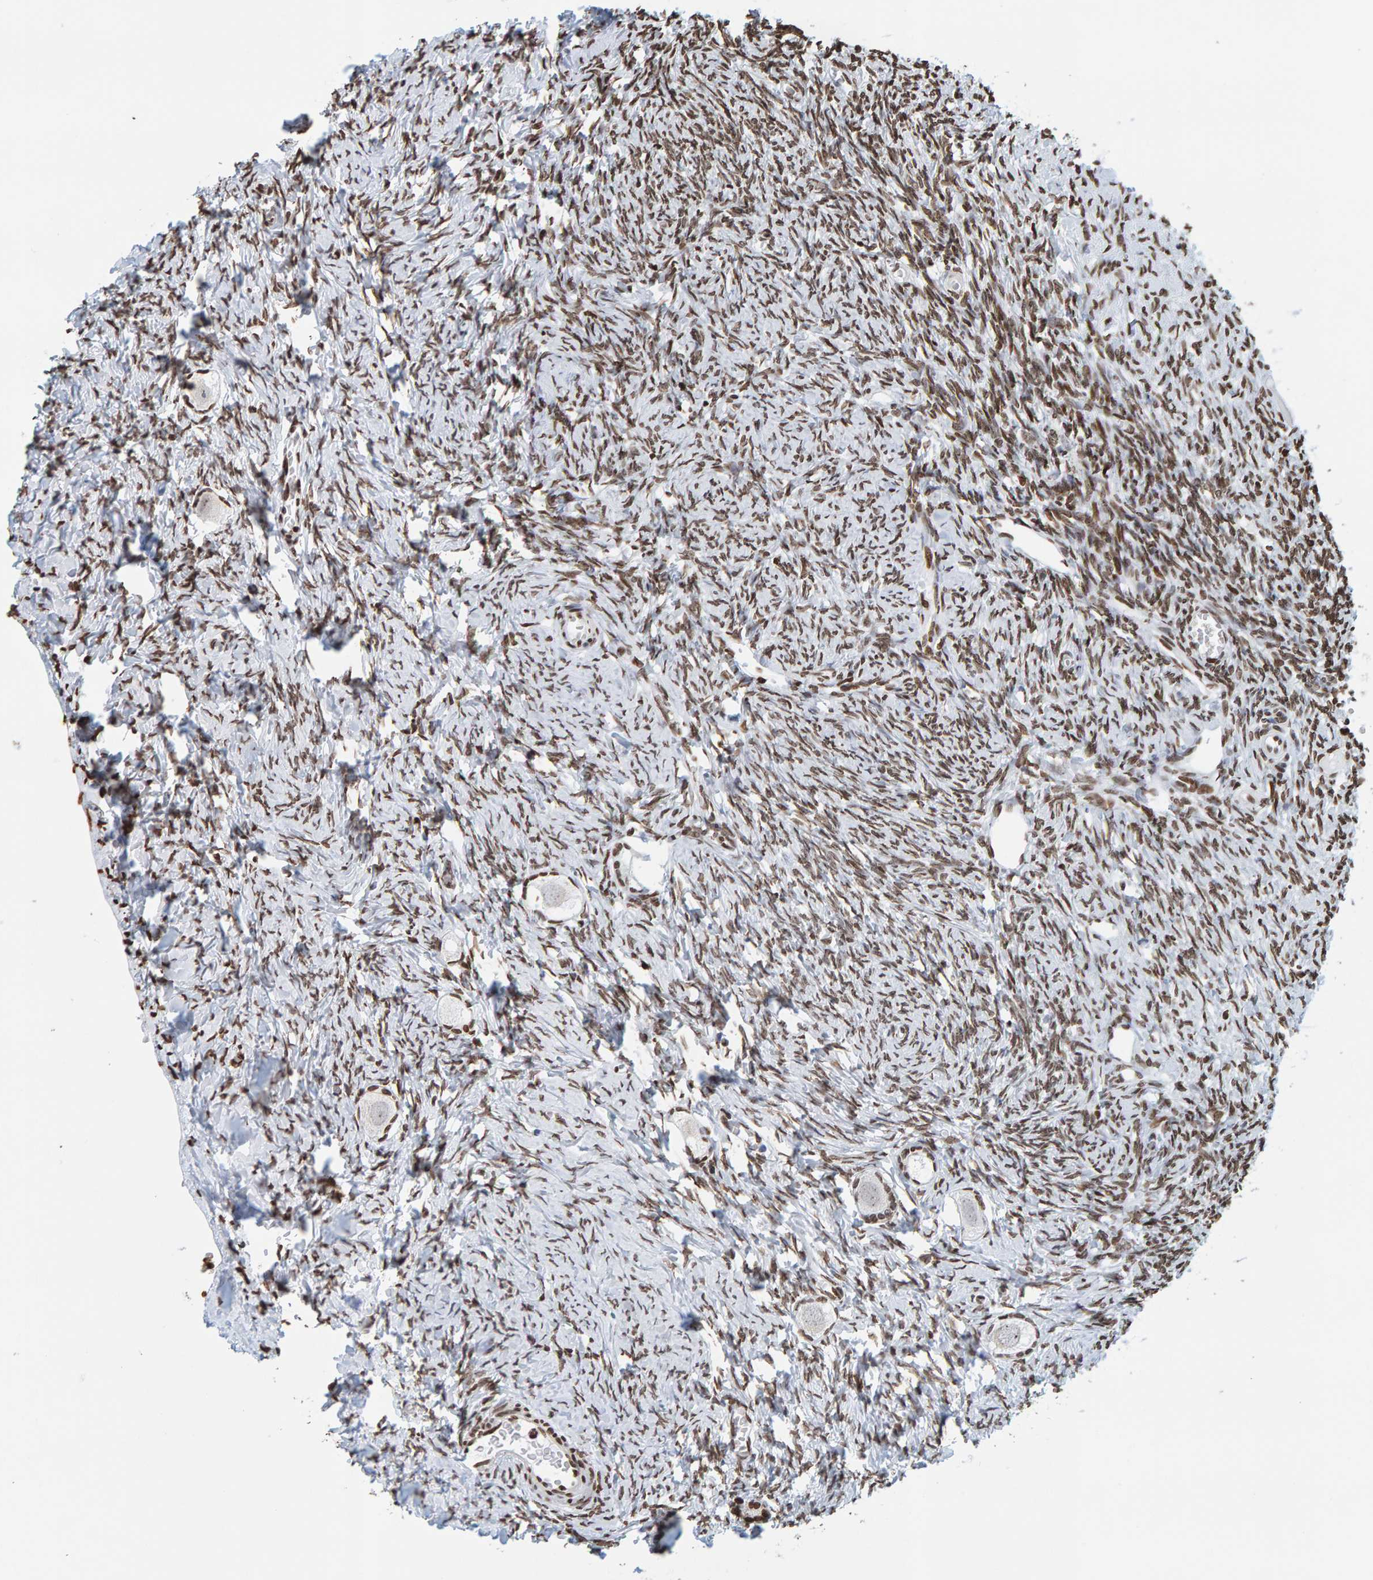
{"staining": {"intensity": "moderate", "quantity": ">75%", "location": "nuclear"}, "tissue": "ovary", "cell_type": "Follicle cells", "image_type": "normal", "snomed": [{"axis": "morphology", "description": "Normal tissue, NOS"}, {"axis": "topography", "description": "Ovary"}], "caption": "About >75% of follicle cells in benign ovary demonstrate moderate nuclear protein expression as visualized by brown immunohistochemical staining.", "gene": "BRF2", "patient": {"sex": "female", "age": 27}}